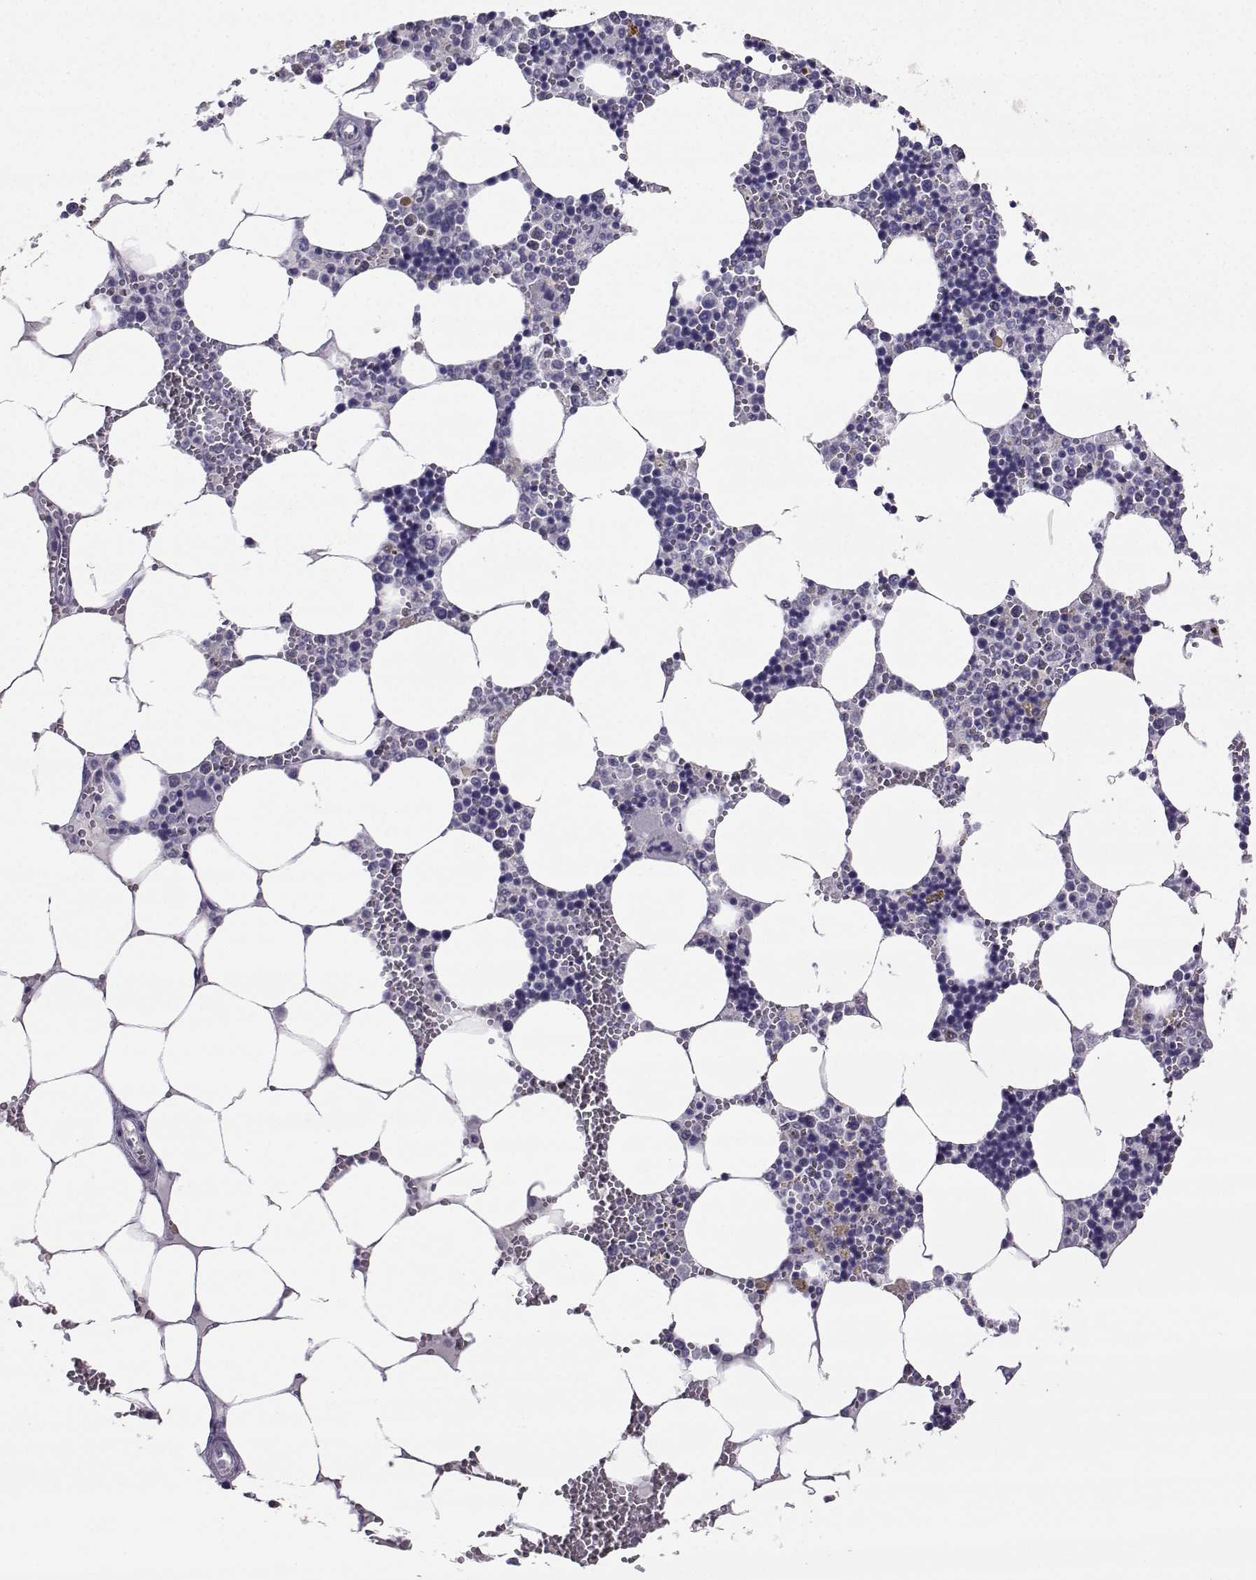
{"staining": {"intensity": "negative", "quantity": "none", "location": "none"}, "tissue": "bone marrow", "cell_type": "Hematopoietic cells", "image_type": "normal", "snomed": [{"axis": "morphology", "description": "Normal tissue, NOS"}, {"axis": "topography", "description": "Bone marrow"}], "caption": "IHC of unremarkable bone marrow shows no positivity in hematopoietic cells.", "gene": "CARTPT", "patient": {"sex": "male", "age": 54}}